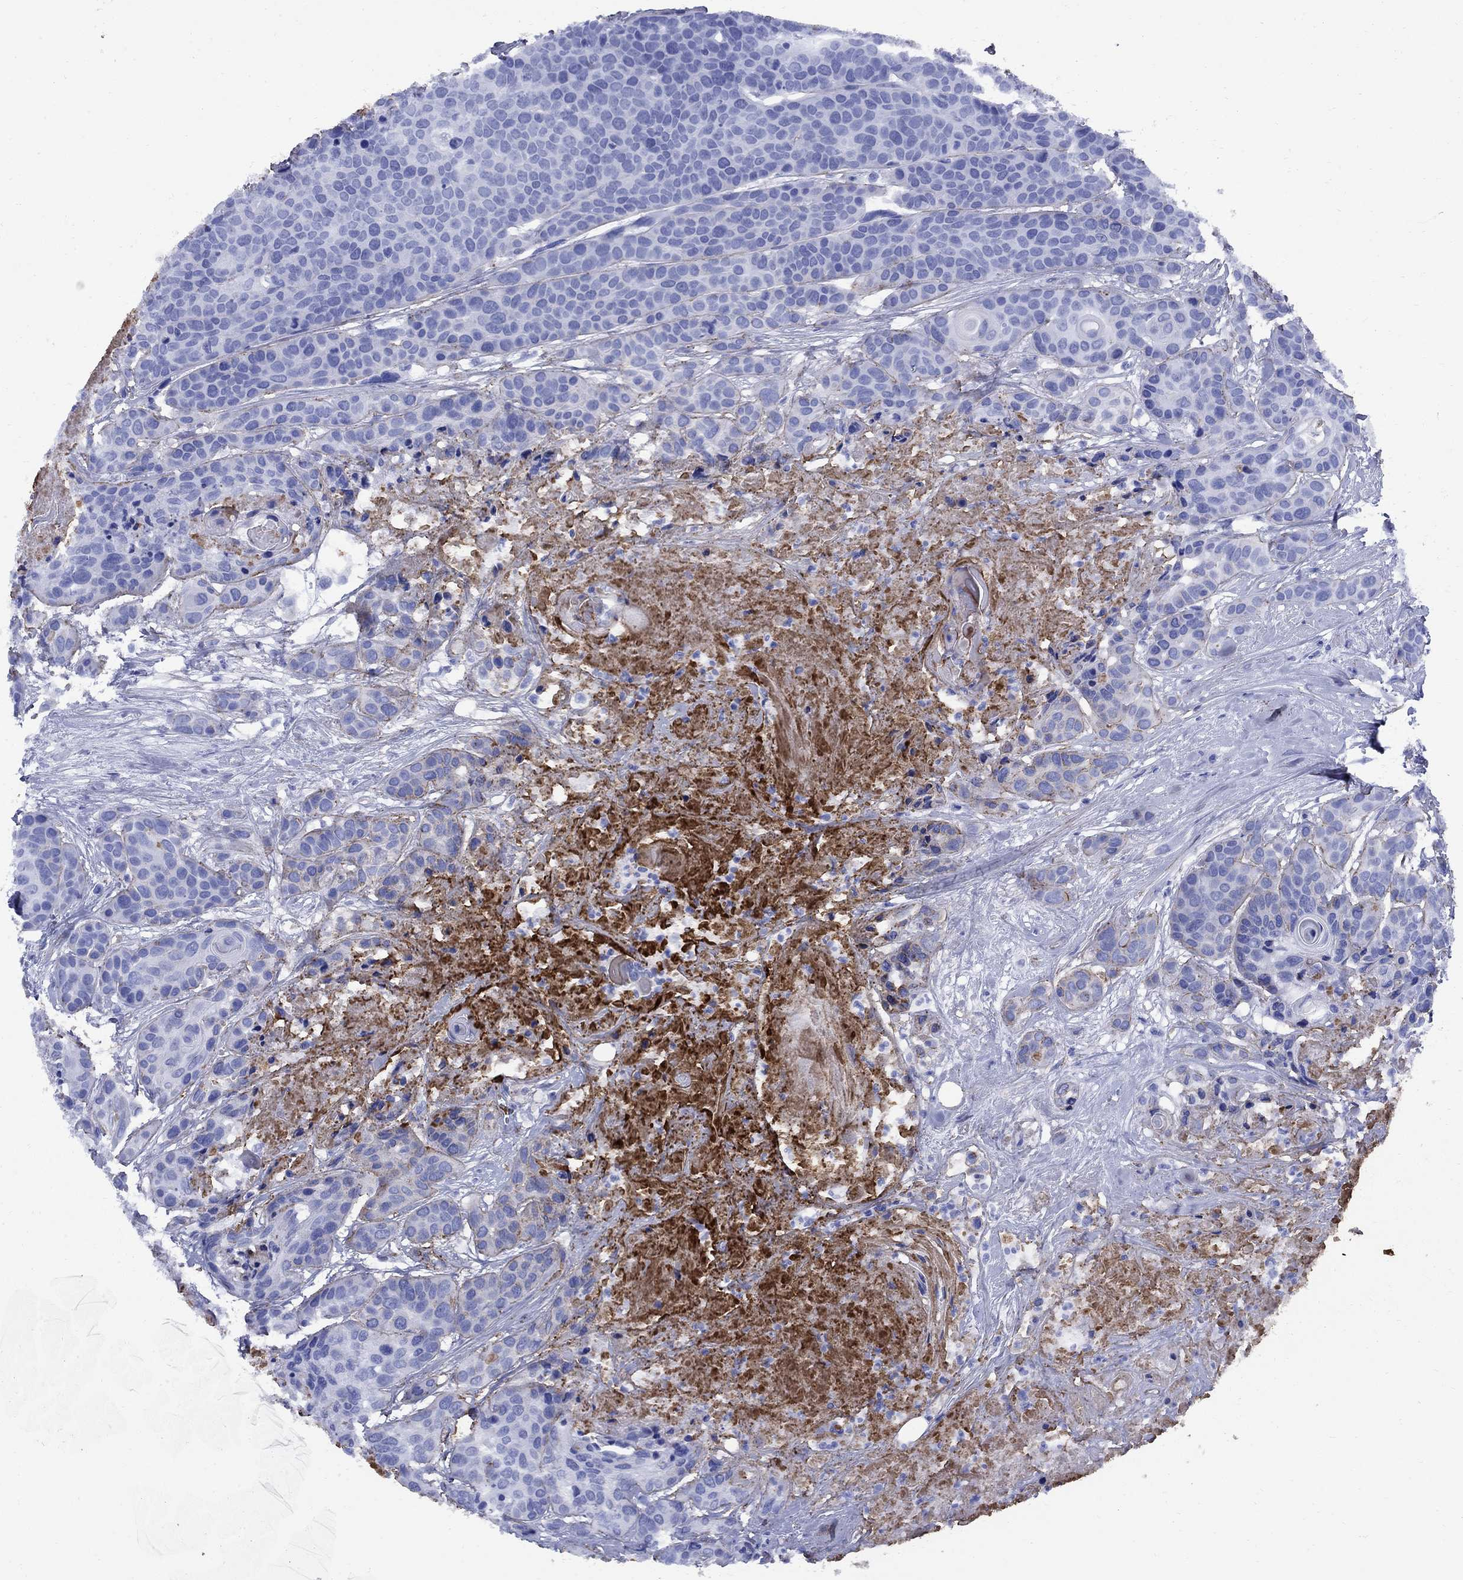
{"staining": {"intensity": "weak", "quantity": "<25%", "location": "cytoplasmic/membranous"}, "tissue": "head and neck cancer", "cell_type": "Tumor cells", "image_type": "cancer", "snomed": [{"axis": "morphology", "description": "Squamous cell carcinoma, NOS"}, {"axis": "topography", "description": "Oral tissue"}, {"axis": "topography", "description": "Head-Neck"}], "caption": "A high-resolution micrograph shows immunohistochemistry staining of head and neck cancer, which demonstrates no significant staining in tumor cells.", "gene": "VTN", "patient": {"sex": "male", "age": 56}}